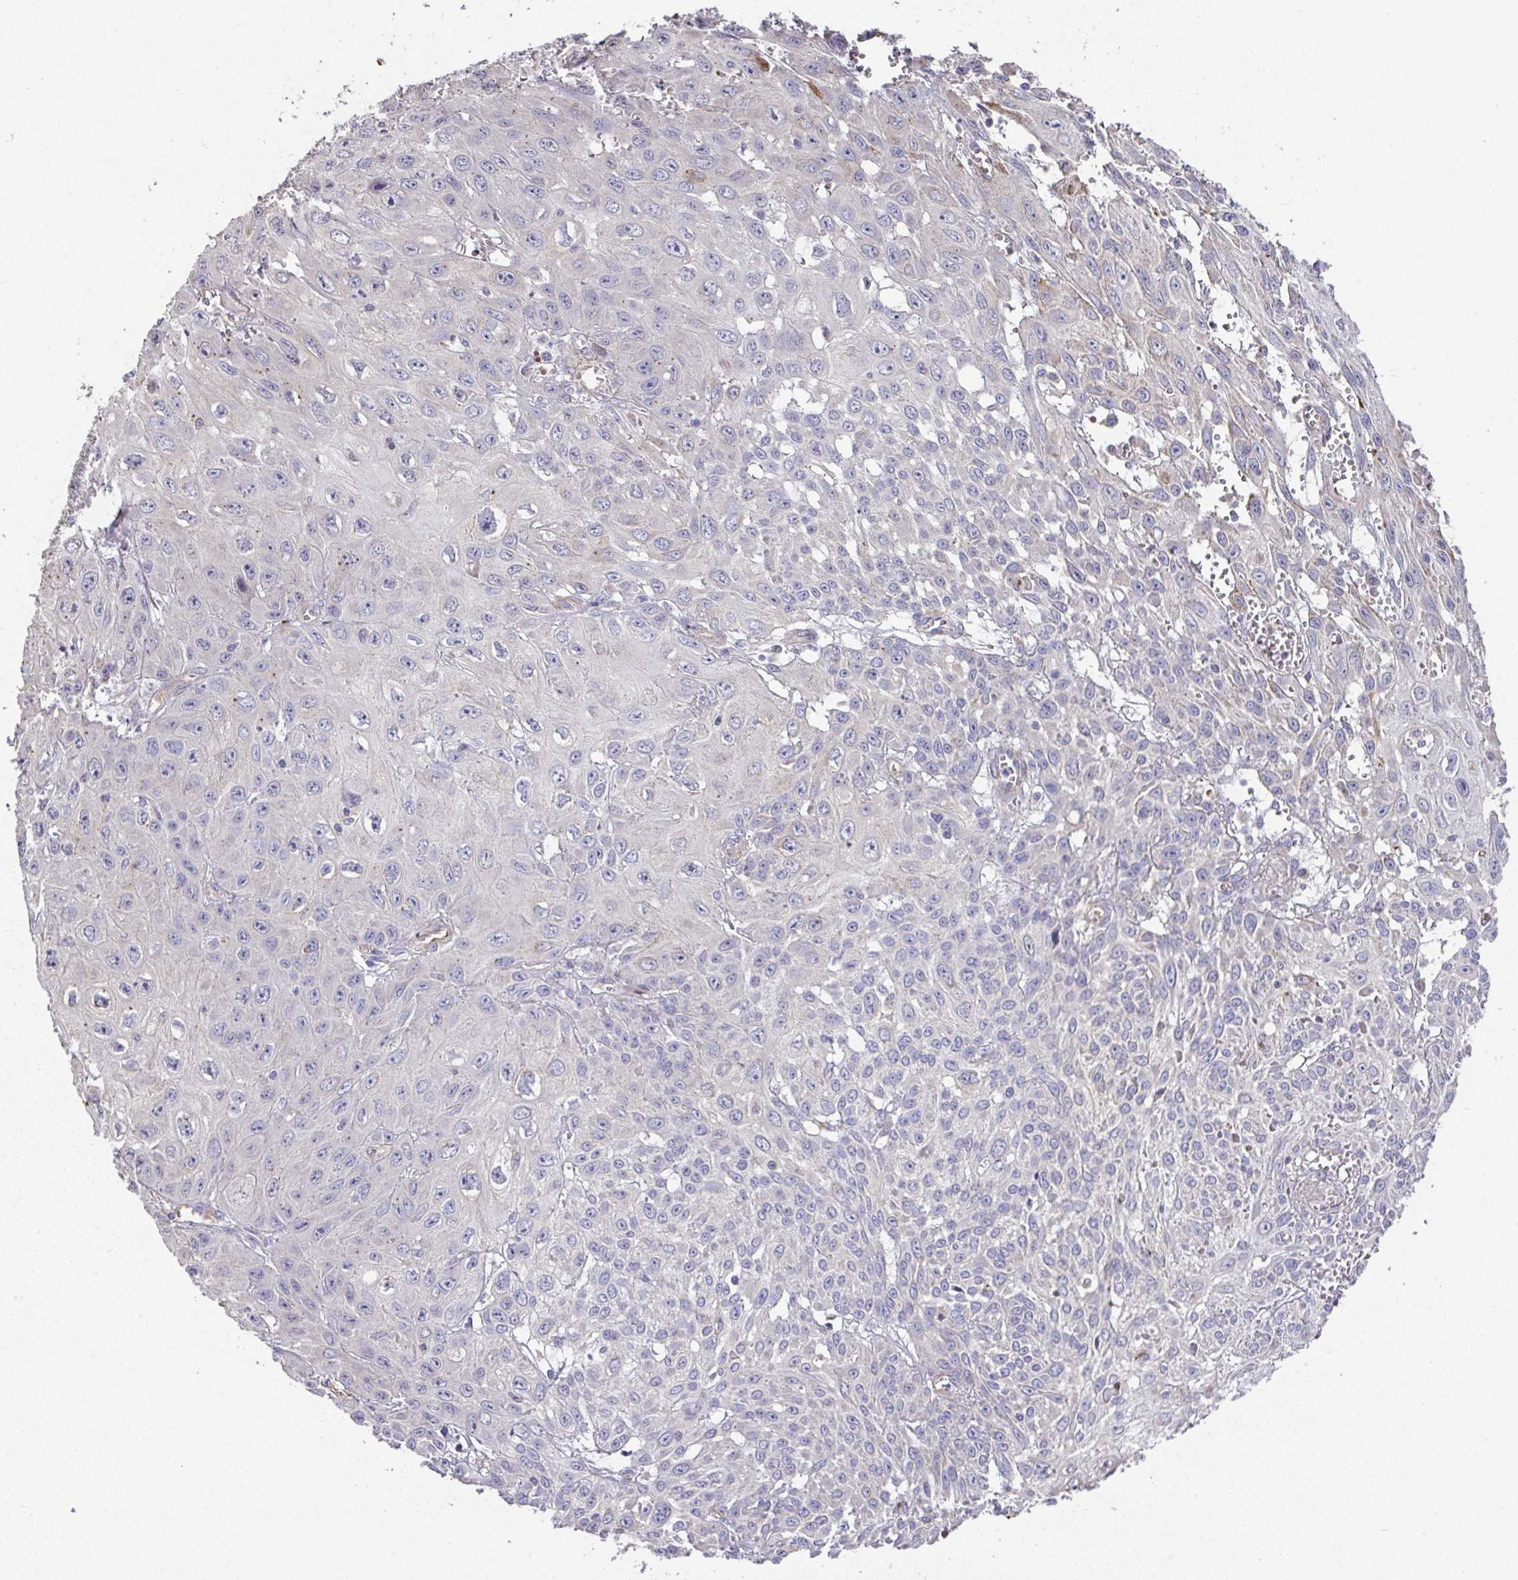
{"staining": {"intensity": "negative", "quantity": "none", "location": "none"}, "tissue": "skin cancer", "cell_type": "Tumor cells", "image_type": "cancer", "snomed": [{"axis": "morphology", "description": "Squamous cell carcinoma, NOS"}, {"axis": "topography", "description": "Skin"}, {"axis": "topography", "description": "Vulva"}], "caption": "An immunohistochemistry (IHC) photomicrograph of skin cancer (squamous cell carcinoma) is shown. There is no staining in tumor cells of skin cancer (squamous cell carcinoma). (Brightfield microscopy of DAB (3,3'-diaminobenzidine) immunohistochemistry at high magnification).", "gene": "RUNDC3B", "patient": {"sex": "female", "age": 71}}